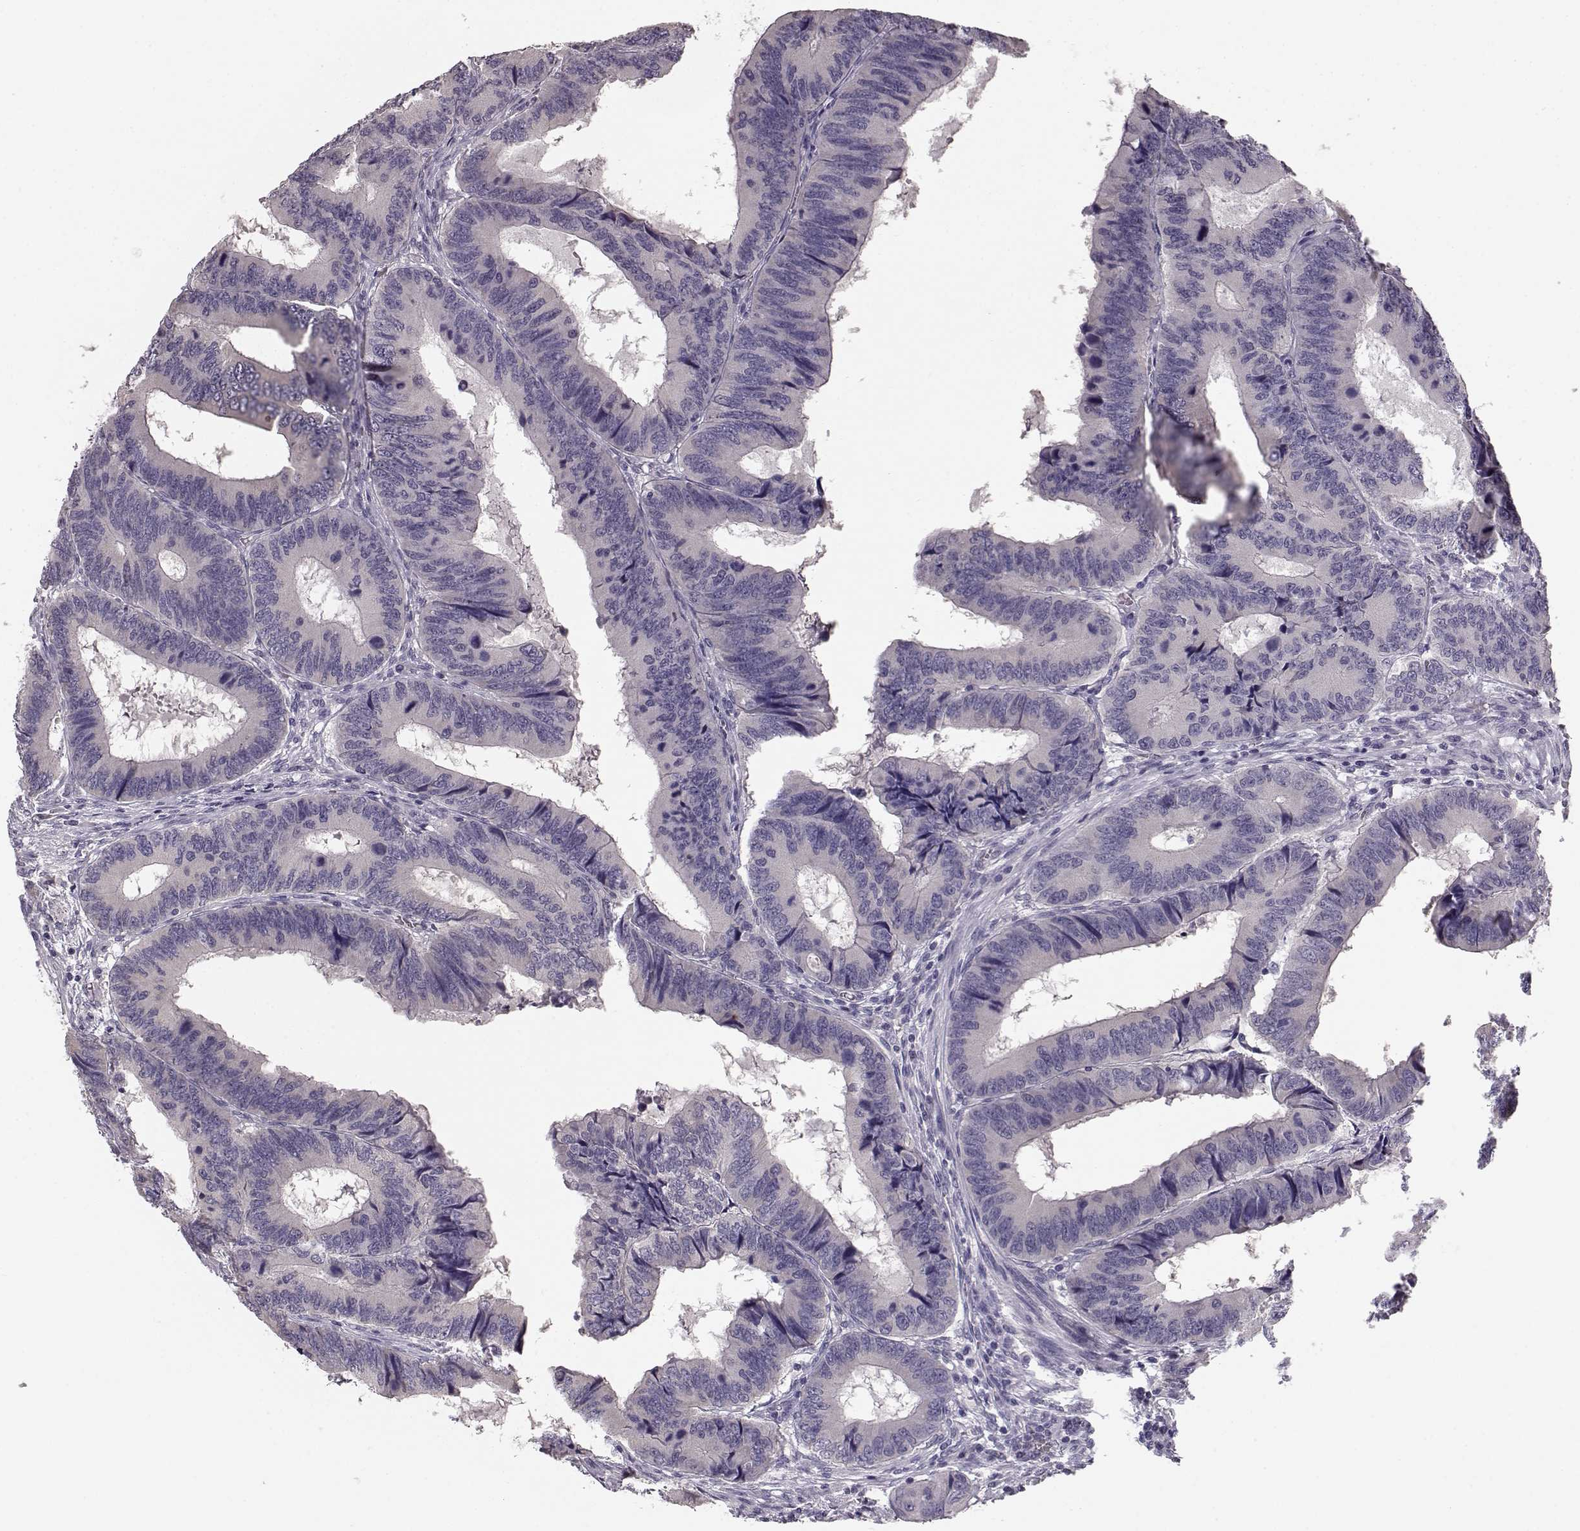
{"staining": {"intensity": "negative", "quantity": "none", "location": "none"}, "tissue": "colorectal cancer", "cell_type": "Tumor cells", "image_type": "cancer", "snomed": [{"axis": "morphology", "description": "Adenocarcinoma, NOS"}, {"axis": "topography", "description": "Colon"}], "caption": "Micrograph shows no protein expression in tumor cells of adenocarcinoma (colorectal) tissue. (Brightfield microscopy of DAB immunohistochemistry (IHC) at high magnification).", "gene": "BFSP2", "patient": {"sex": "male", "age": 53}}